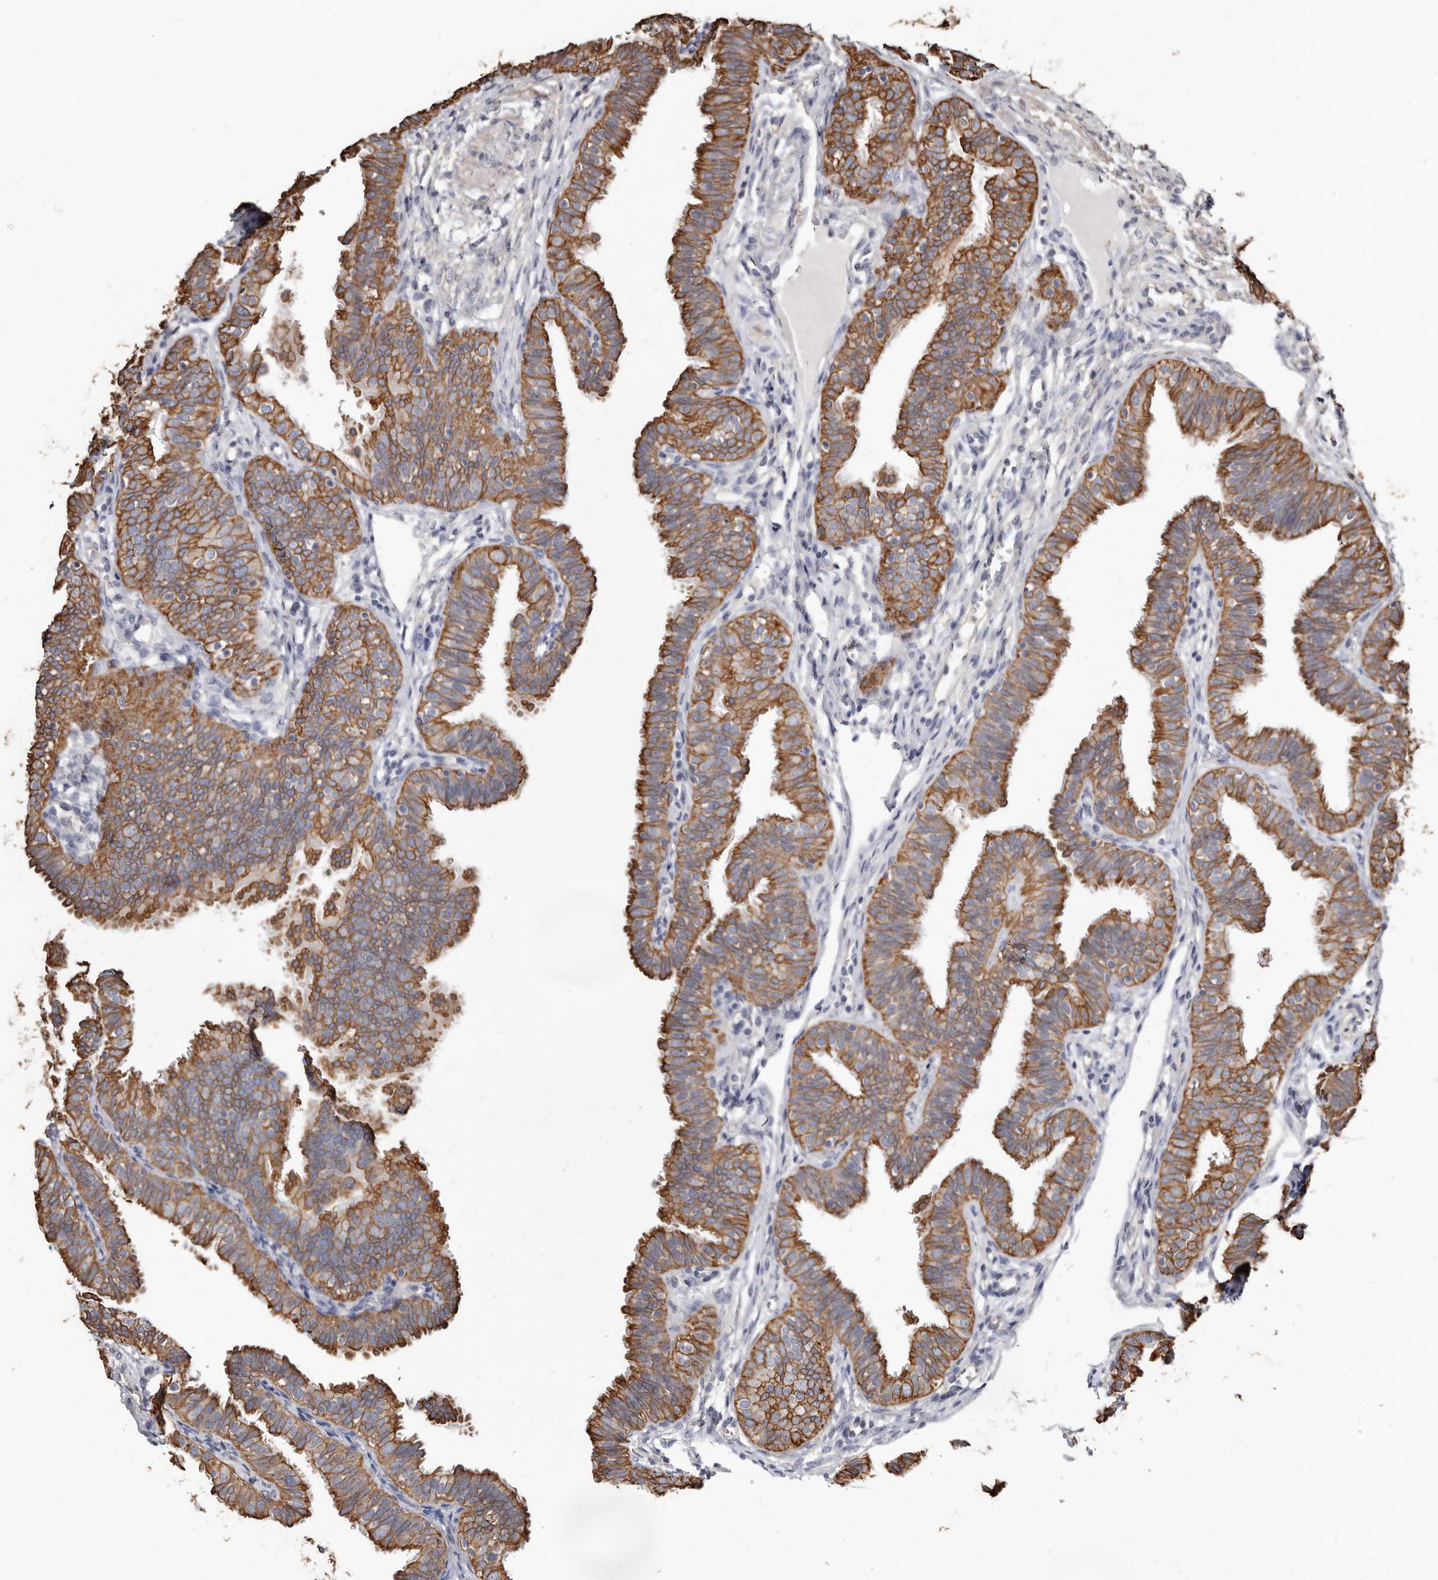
{"staining": {"intensity": "strong", "quantity": ">75%", "location": "cytoplasmic/membranous"}, "tissue": "fallopian tube", "cell_type": "Glandular cells", "image_type": "normal", "snomed": [{"axis": "morphology", "description": "Normal tissue, NOS"}, {"axis": "topography", "description": "Fallopian tube"}], "caption": "Protein expression analysis of normal human fallopian tube reveals strong cytoplasmic/membranous staining in about >75% of glandular cells. Using DAB (3,3'-diaminobenzidine) (brown) and hematoxylin (blue) stains, captured at high magnification using brightfield microscopy.", "gene": "MRPL18", "patient": {"sex": "female", "age": 35}}